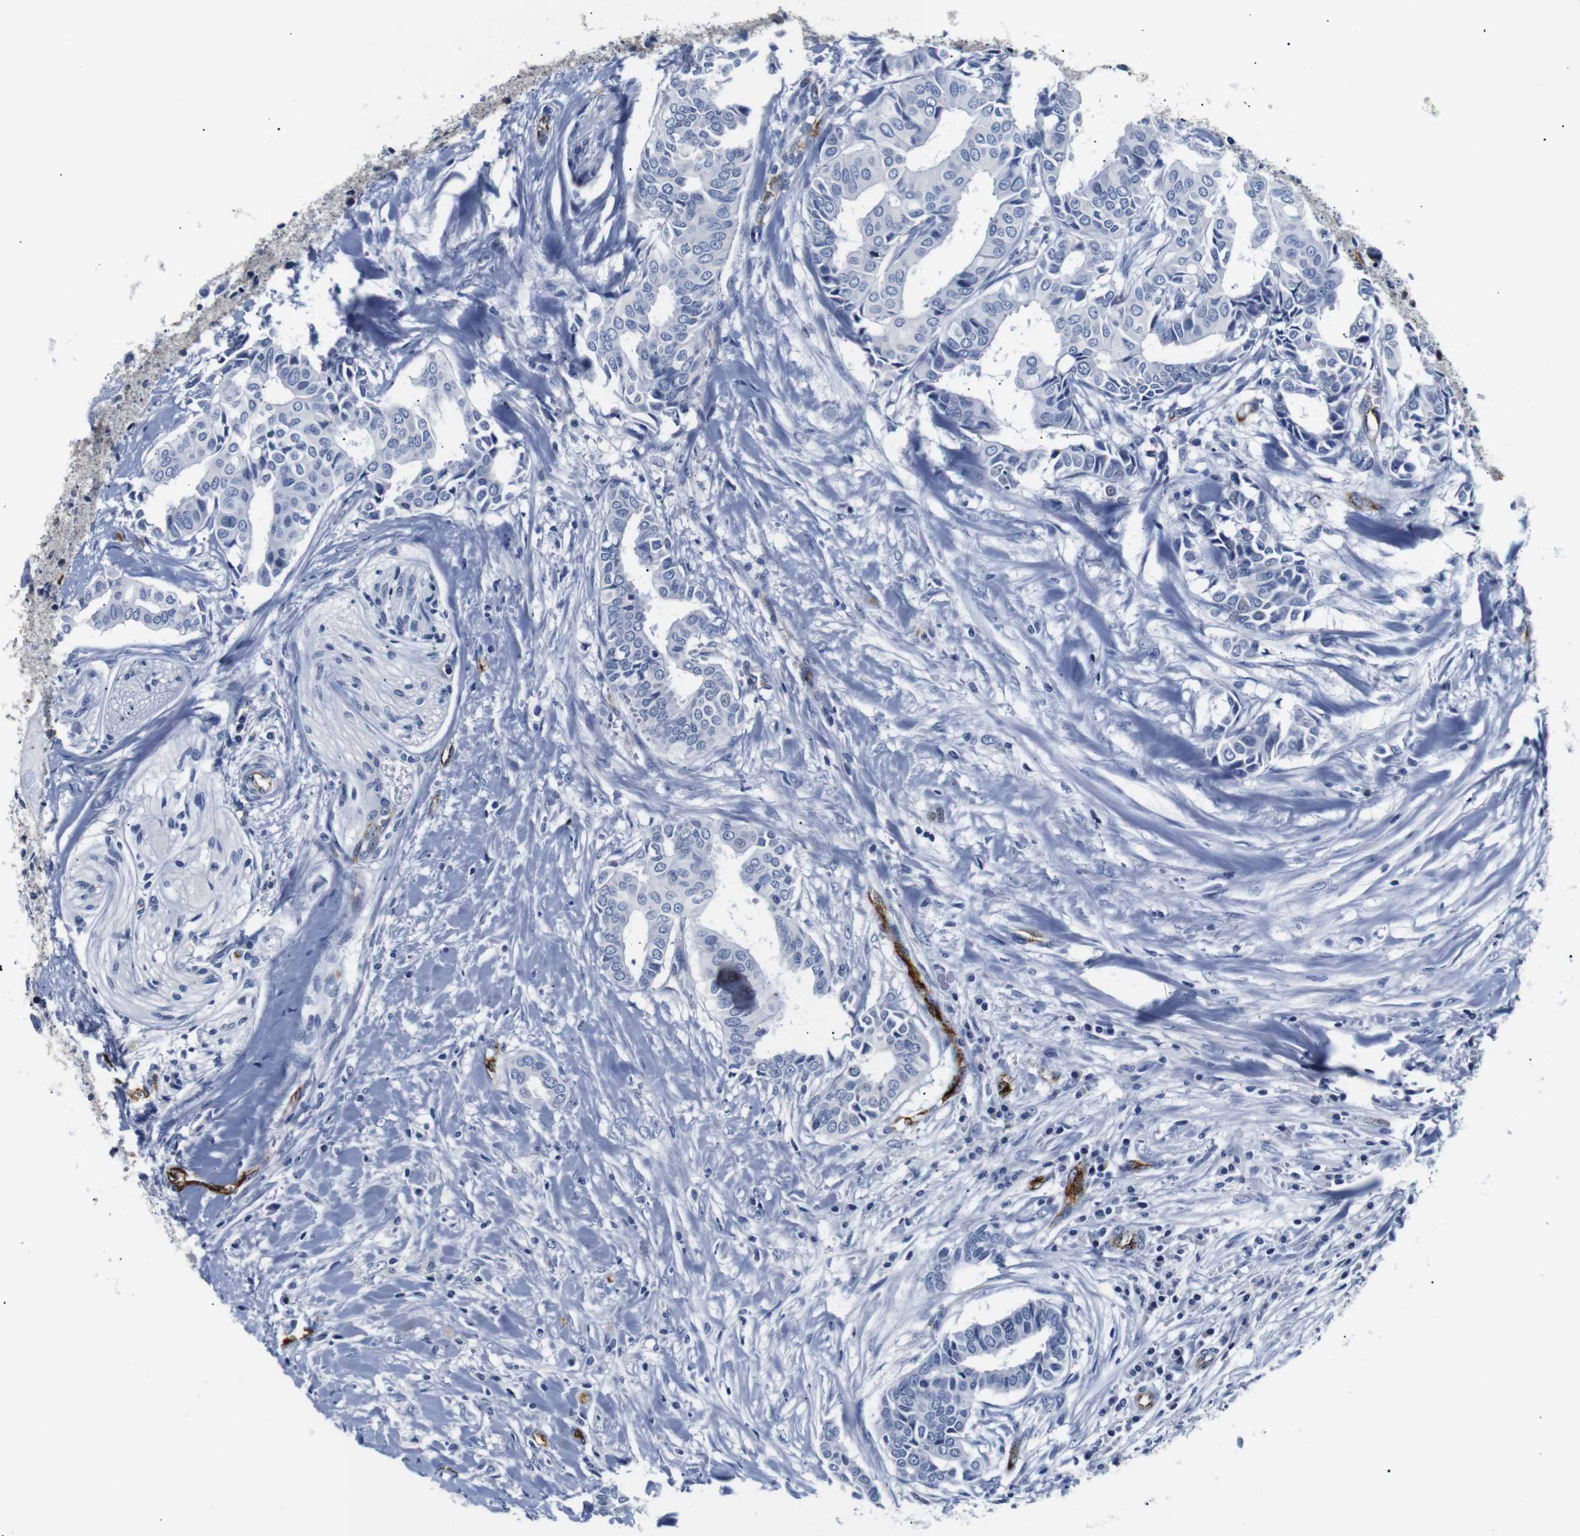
{"staining": {"intensity": "negative", "quantity": "none", "location": "none"}, "tissue": "head and neck cancer", "cell_type": "Tumor cells", "image_type": "cancer", "snomed": [{"axis": "morphology", "description": "Adenocarcinoma, NOS"}, {"axis": "topography", "description": "Salivary gland"}, {"axis": "topography", "description": "Head-Neck"}], "caption": "Immunohistochemical staining of head and neck cancer (adenocarcinoma) shows no significant staining in tumor cells.", "gene": "MUC4", "patient": {"sex": "female", "age": 59}}